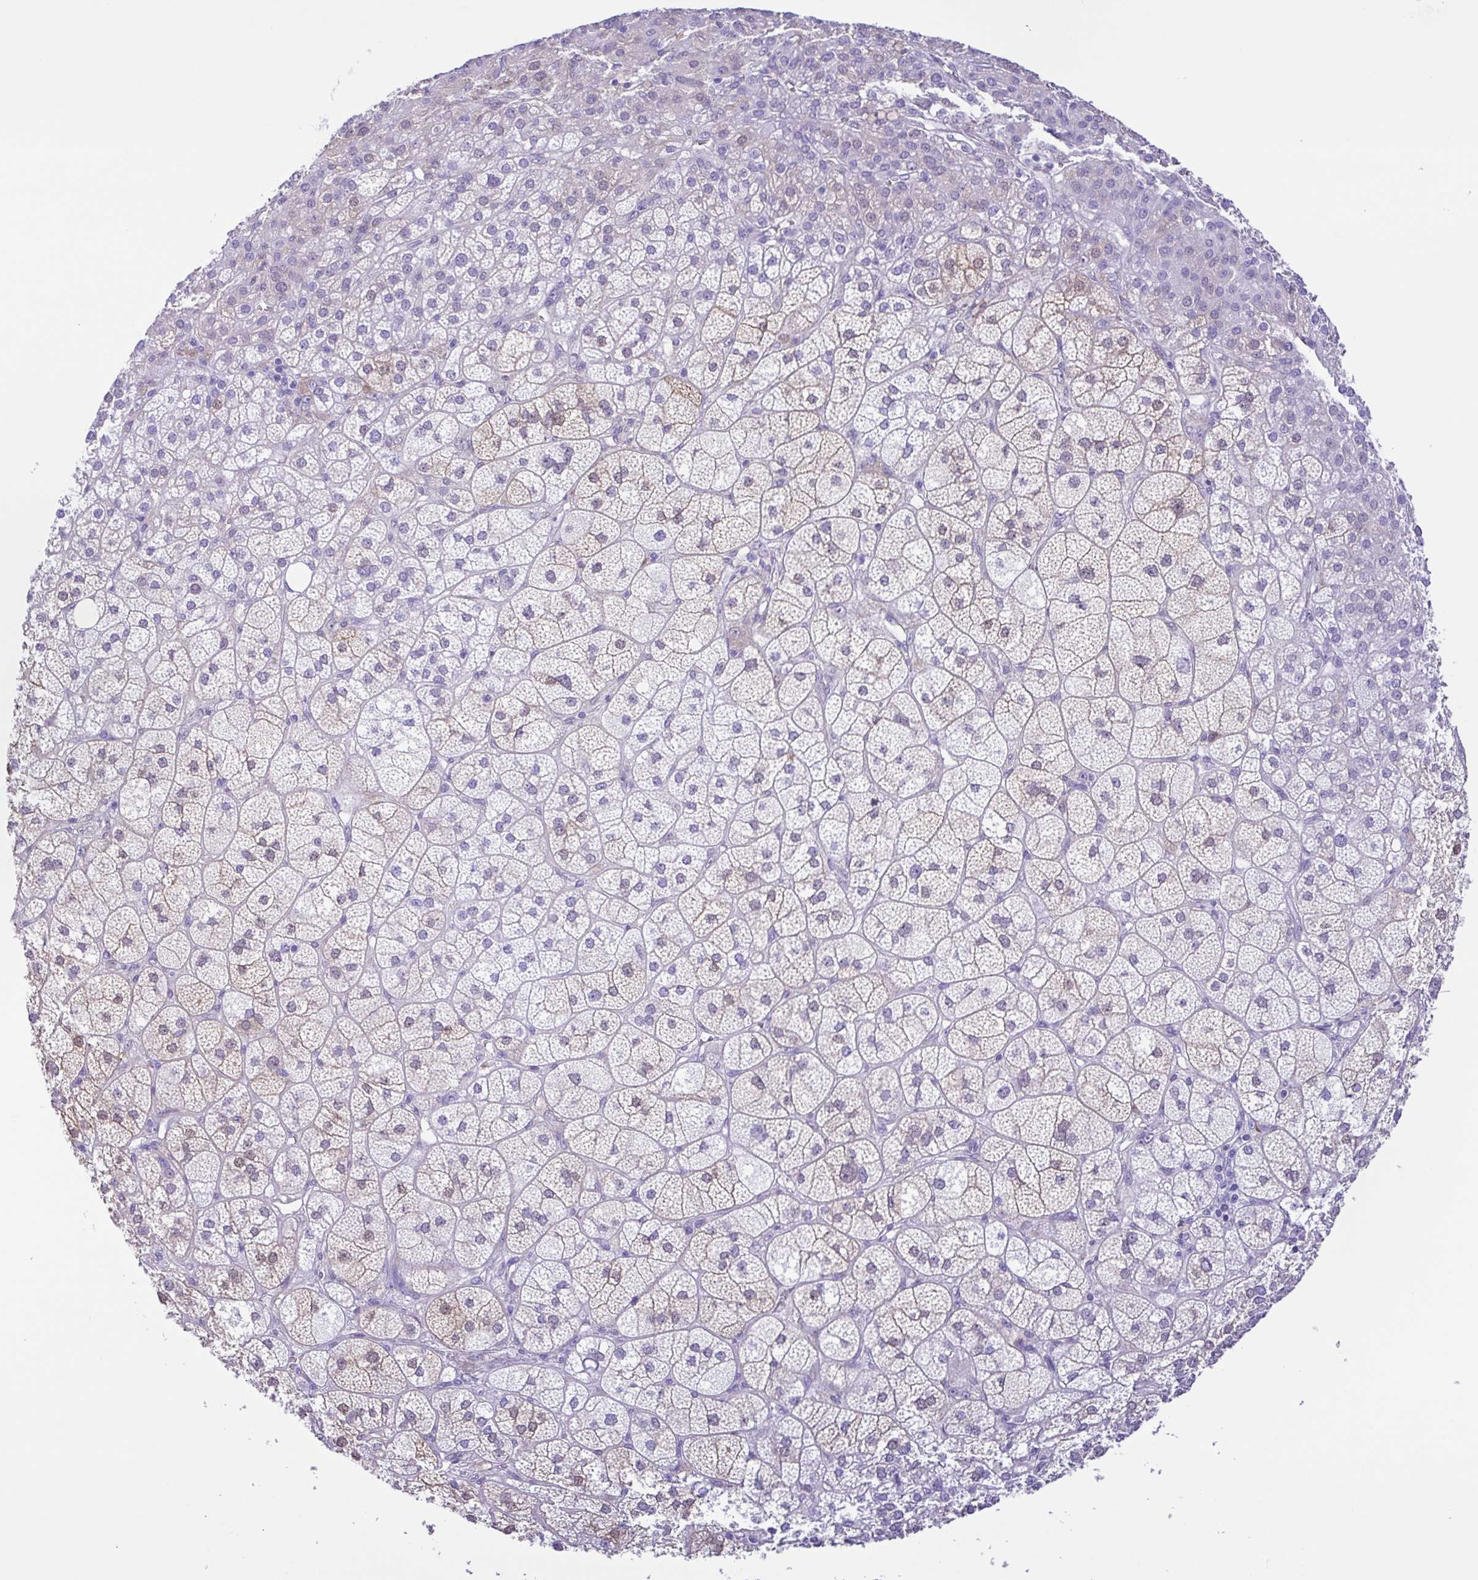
{"staining": {"intensity": "weak", "quantity": "<25%", "location": "cytoplasmic/membranous"}, "tissue": "adrenal gland", "cell_type": "Glandular cells", "image_type": "normal", "snomed": [{"axis": "morphology", "description": "Normal tissue, NOS"}, {"axis": "topography", "description": "Adrenal gland"}], "caption": "IHC micrograph of normal adrenal gland: human adrenal gland stained with DAB (3,3'-diaminobenzidine) reveals no significant protein positivity in glandular cells.", "gene": "GPR17", "patient": {"sex": "female", "age": 60}}